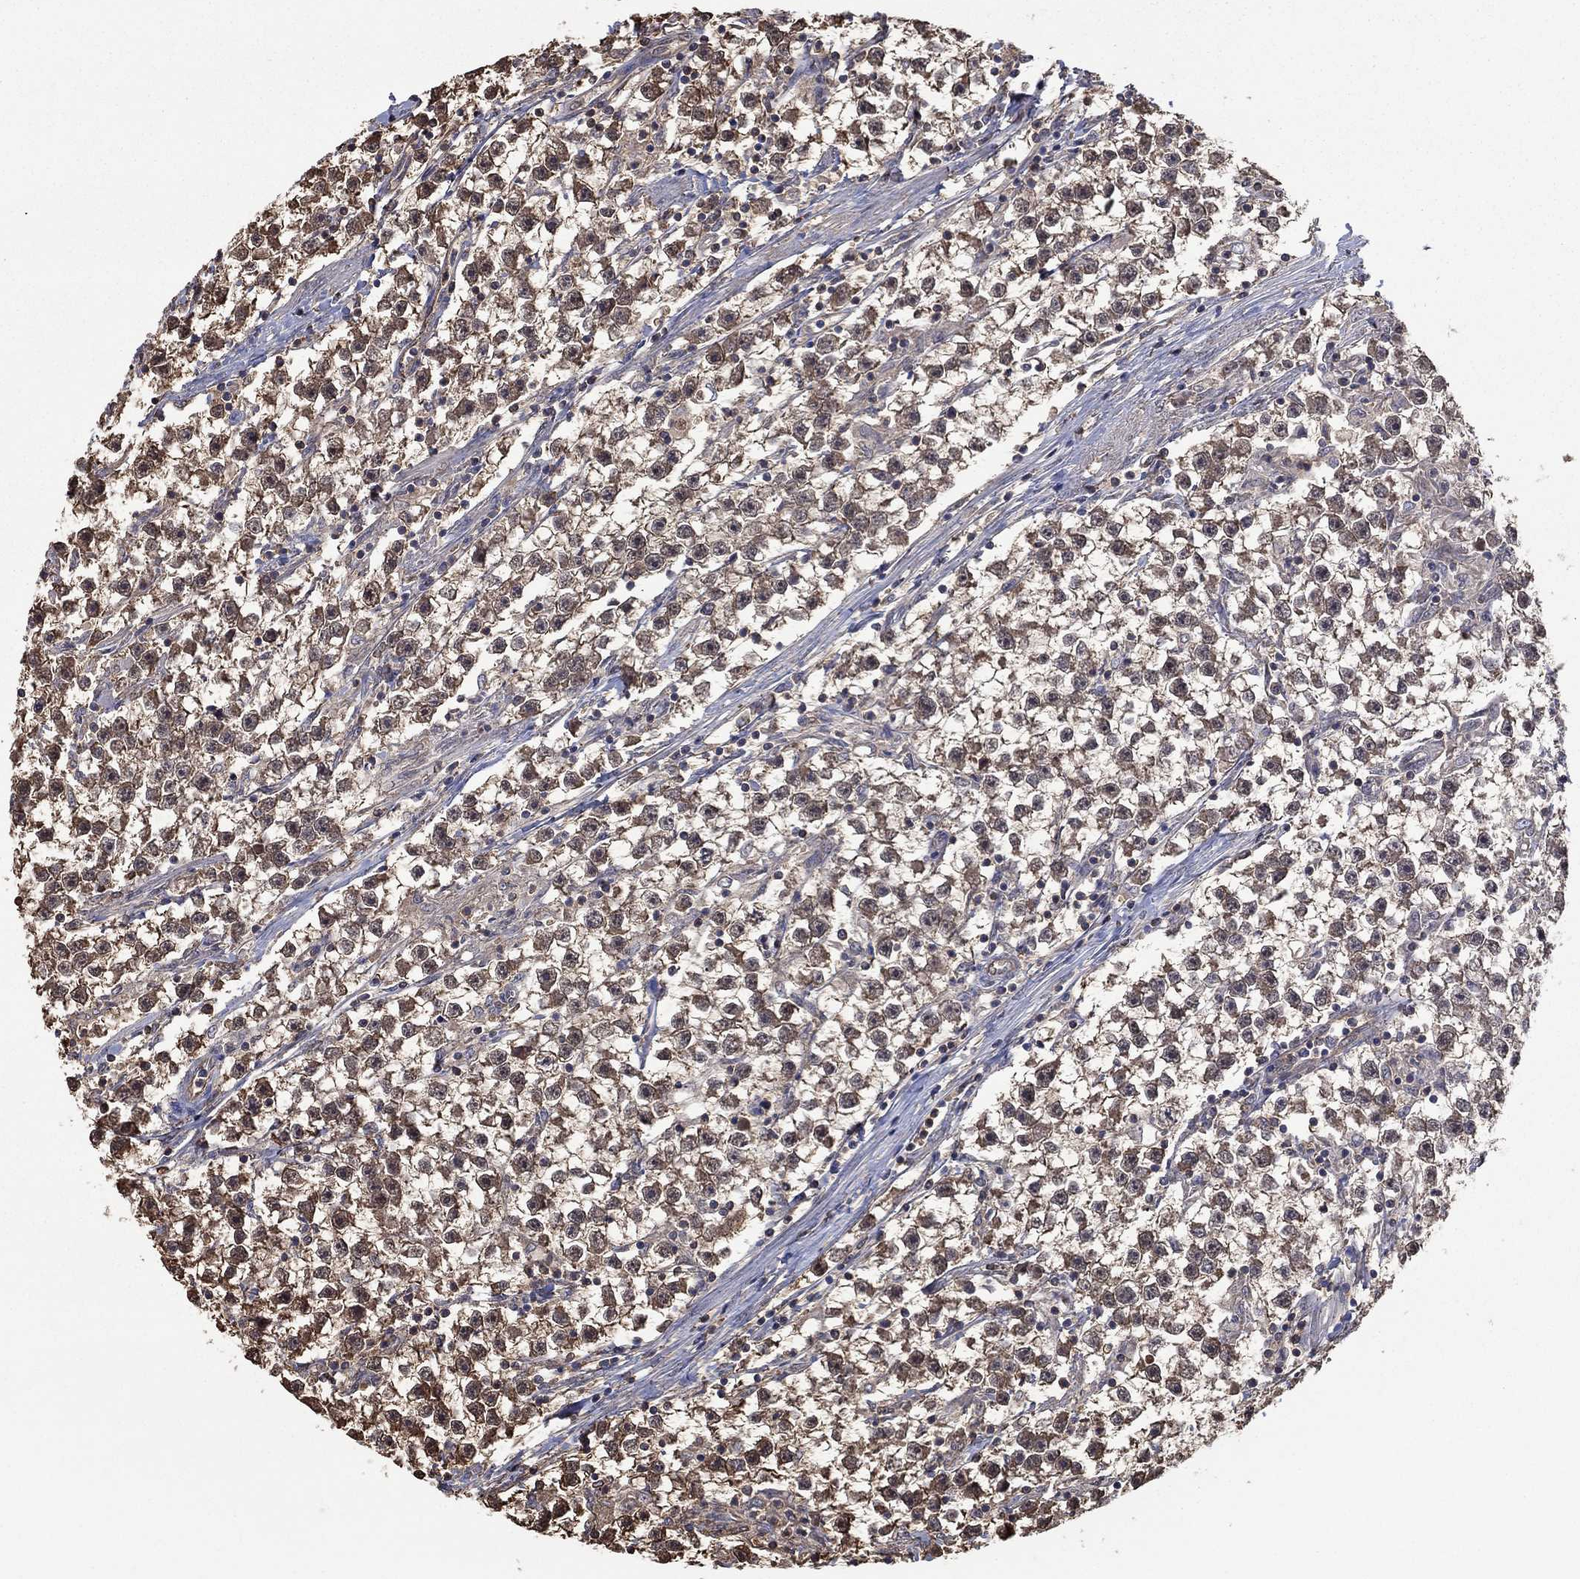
{"staining": {"intensity": "moderate", "quantity": "25%-75%", "location": "cytoplasmic/membranous"}, "tissue": "testis cancer", "cell_type": "Tumor cells", "image_type": "cancer", "snomed": [{"axis": "morphology", "description": "Seminoma, NOS"}, {"axis": "topography", "description": "Testis"}], "caption": "A brown stain shows moderate cytoplasmic/membranous staining of a protein in seminoma (testis) tumor cells. The protein of interest is stained brown, and the nuclei are stained in blue (DAB IHC with brightfield microscopy, high magnification).", "gene": "RNF114", "patient": {"sex": "male", "age": 59}}